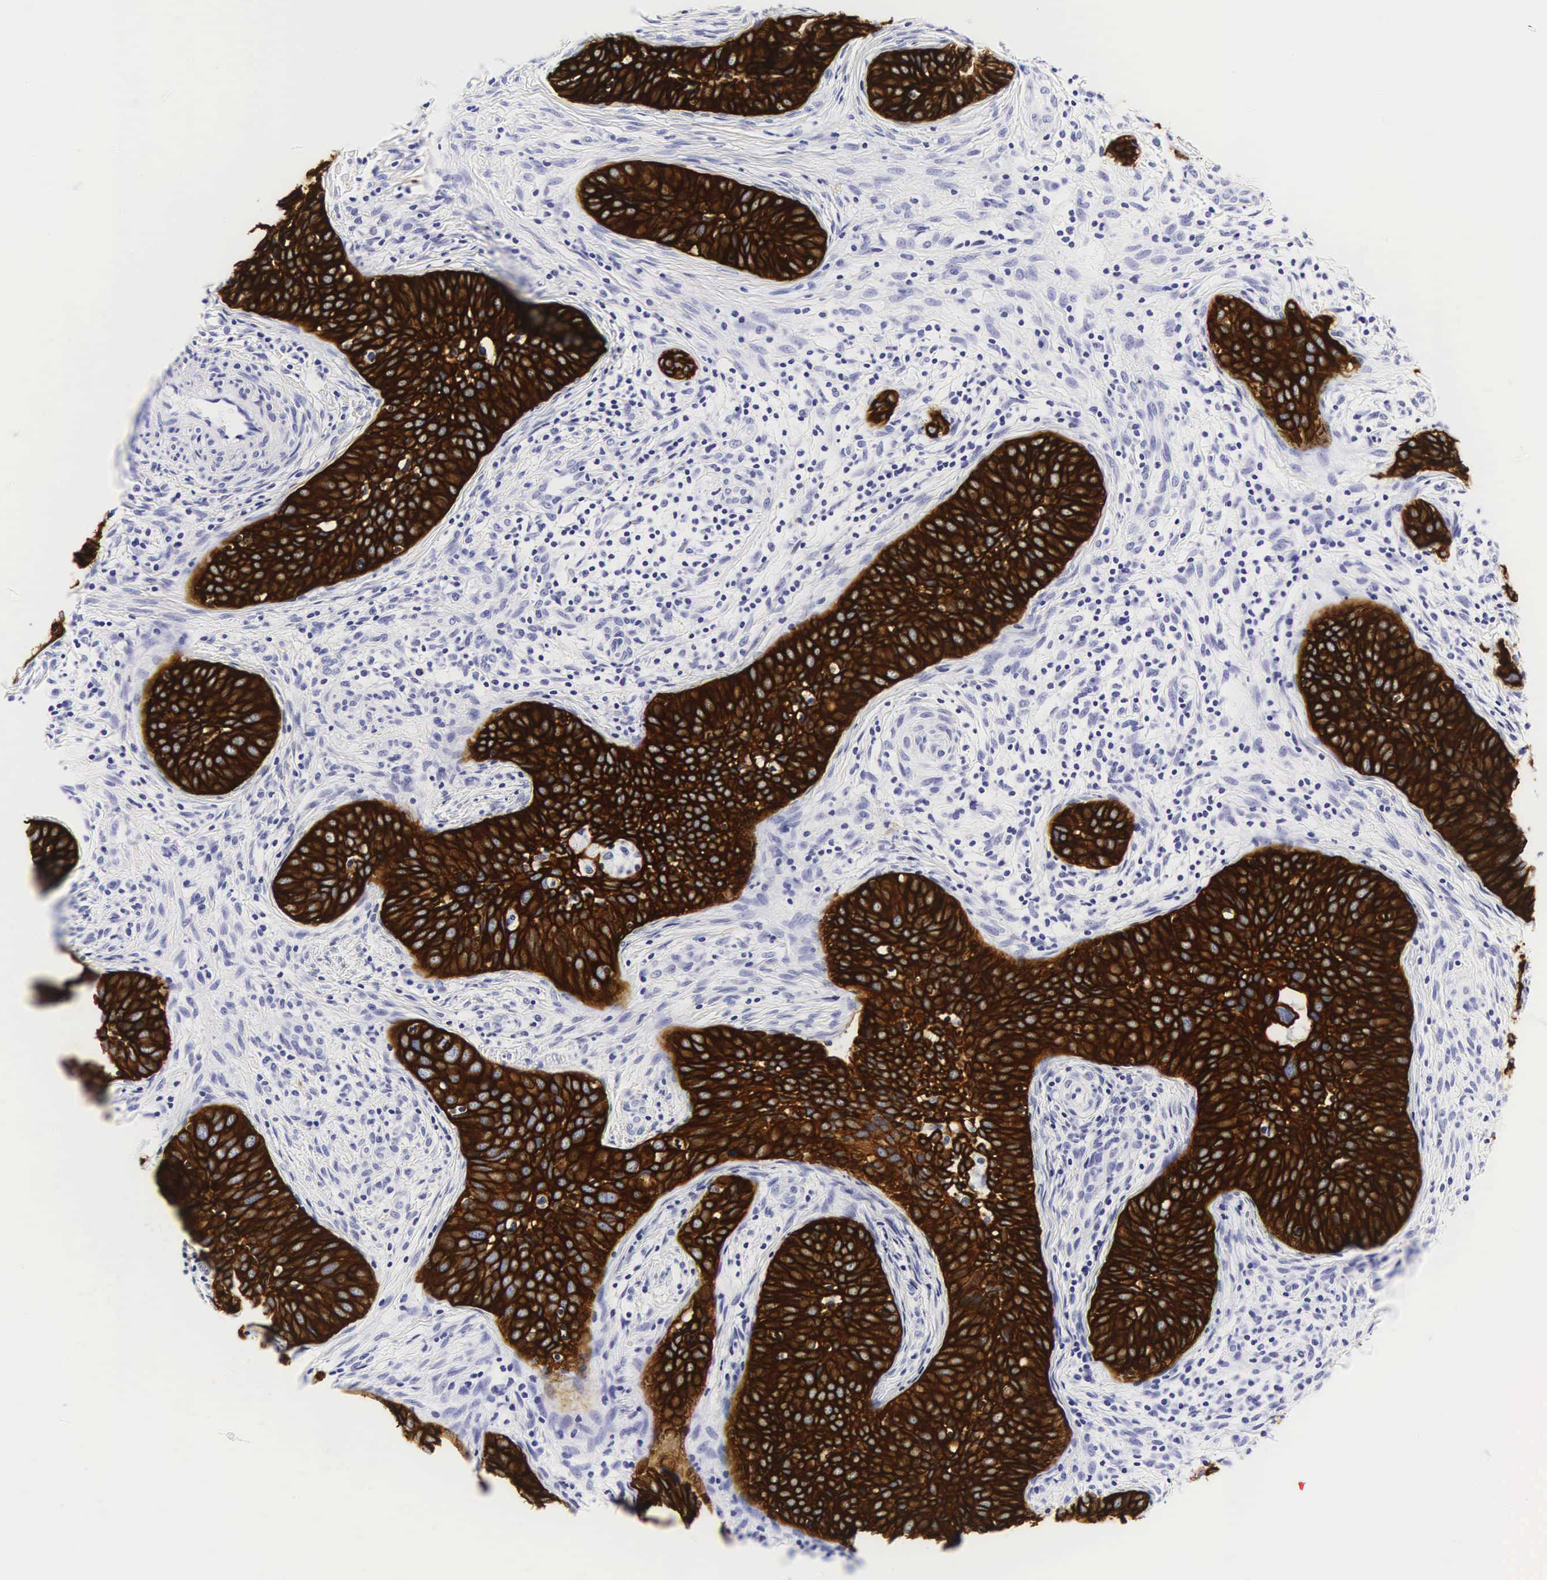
{"staining": {"intensity": "strong", "quantity": ">75%", "location": "cytoplasmic/membranous"}, "tissue": "cervical cancer", "cell_type": "Tumor cells", "image_type": "cancer", "snomed": [{"axis": "morphology", "description": "Squamous cell carcinoma, NOS"}, {"axis": "topography", "description": "Cervix"}], "caption": "Immunohistochemical staining of cervical cancer (squamous cell carcinoma) displays strong cytoplasmic/membranous protein staining in about >75% of tumor cells.", "gene": "KRT18", "patient": {"sex": "female", "age": 31}}